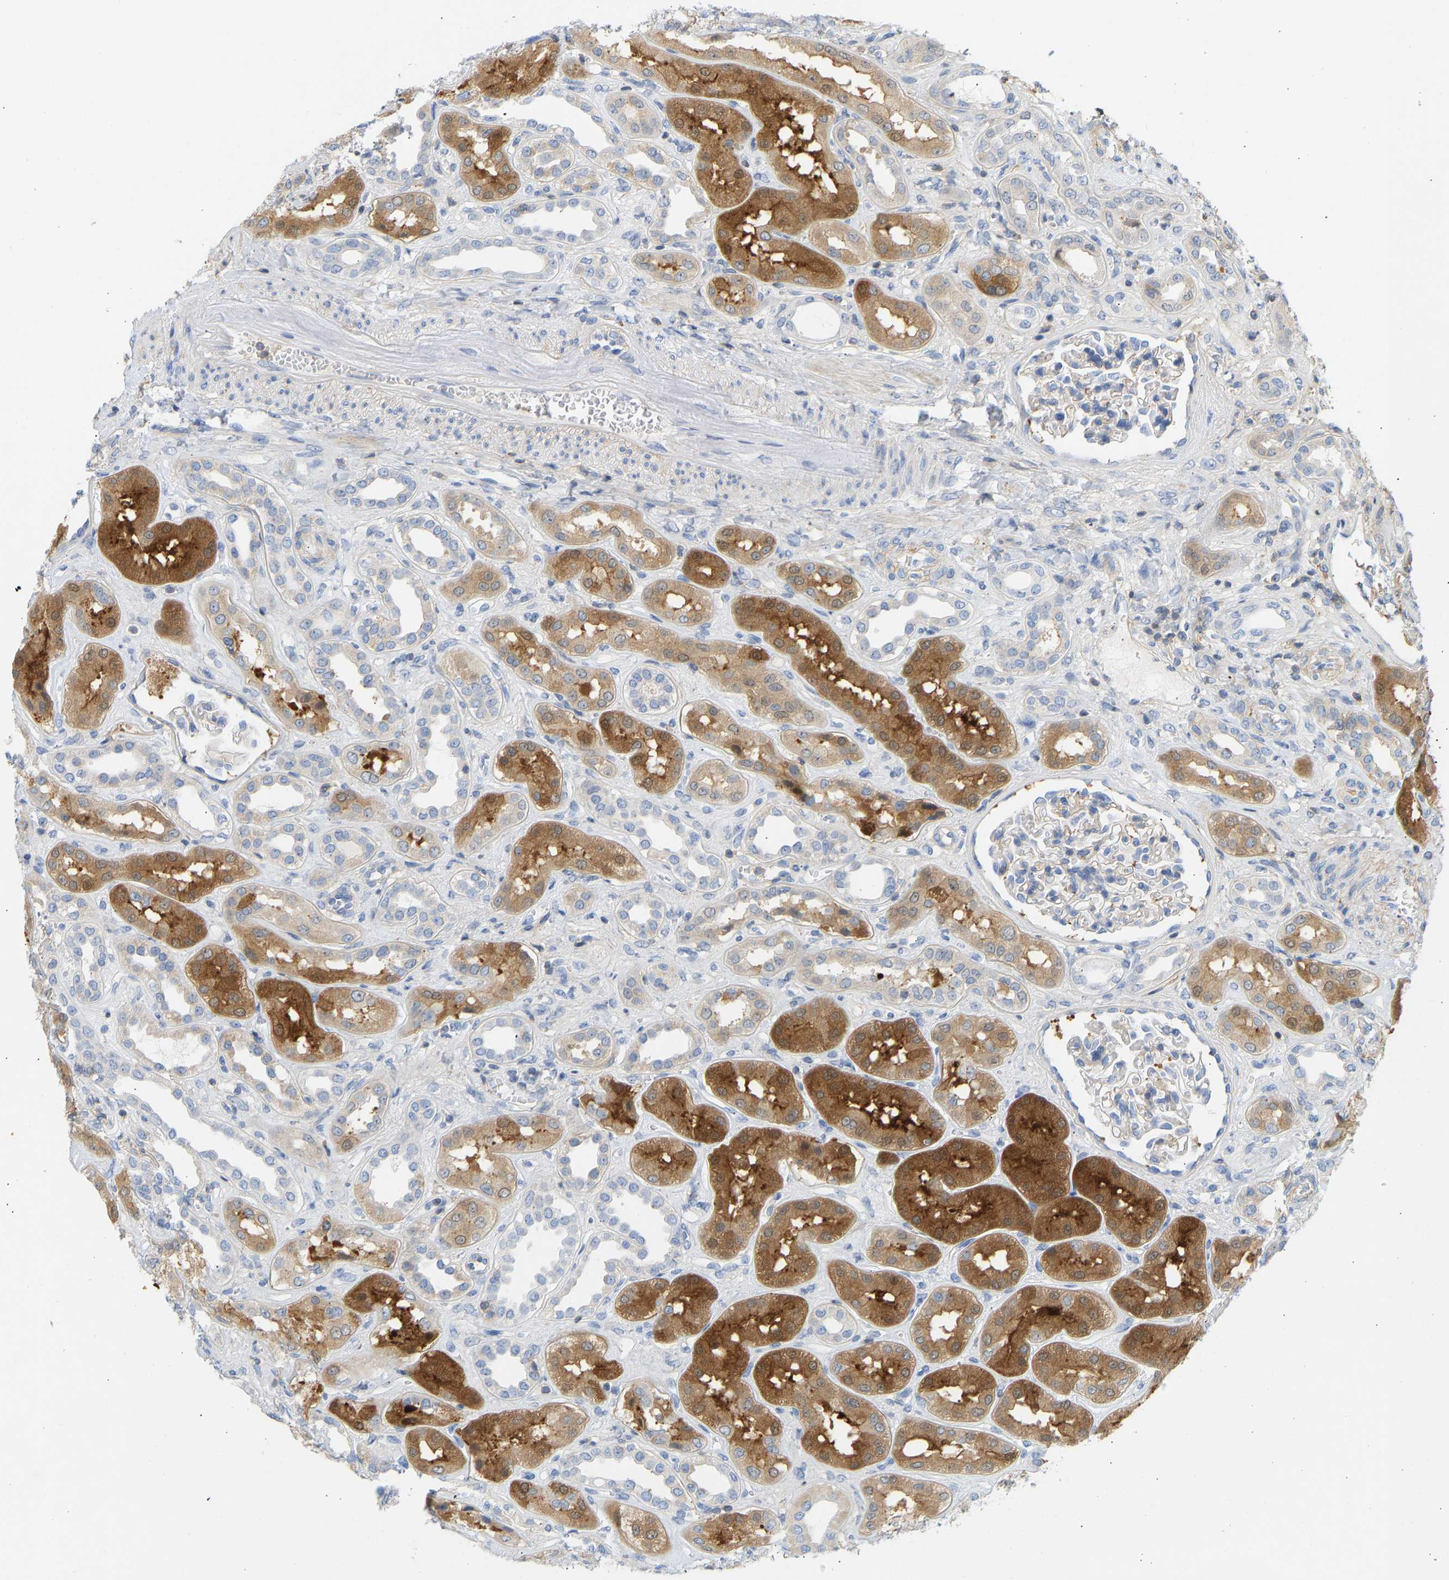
{"staining": {"intensity": "weak", "quantity": "<25%", "location": "cytoplasmic/membranous"}, "tissue": "kidney", "cell_type": "Cells in glomeruli", "image_type": "normal", "snomed": [{"axis": "morphology", "description": "Normal tissue, NOS"}, {"axis": "topography", "description": "Kidney"}], "caption": "Cells in glomeruli show no significant protein staining in benign kidney.", "gene": "BVES", "patient": {"sex": "male", "age": 59}}